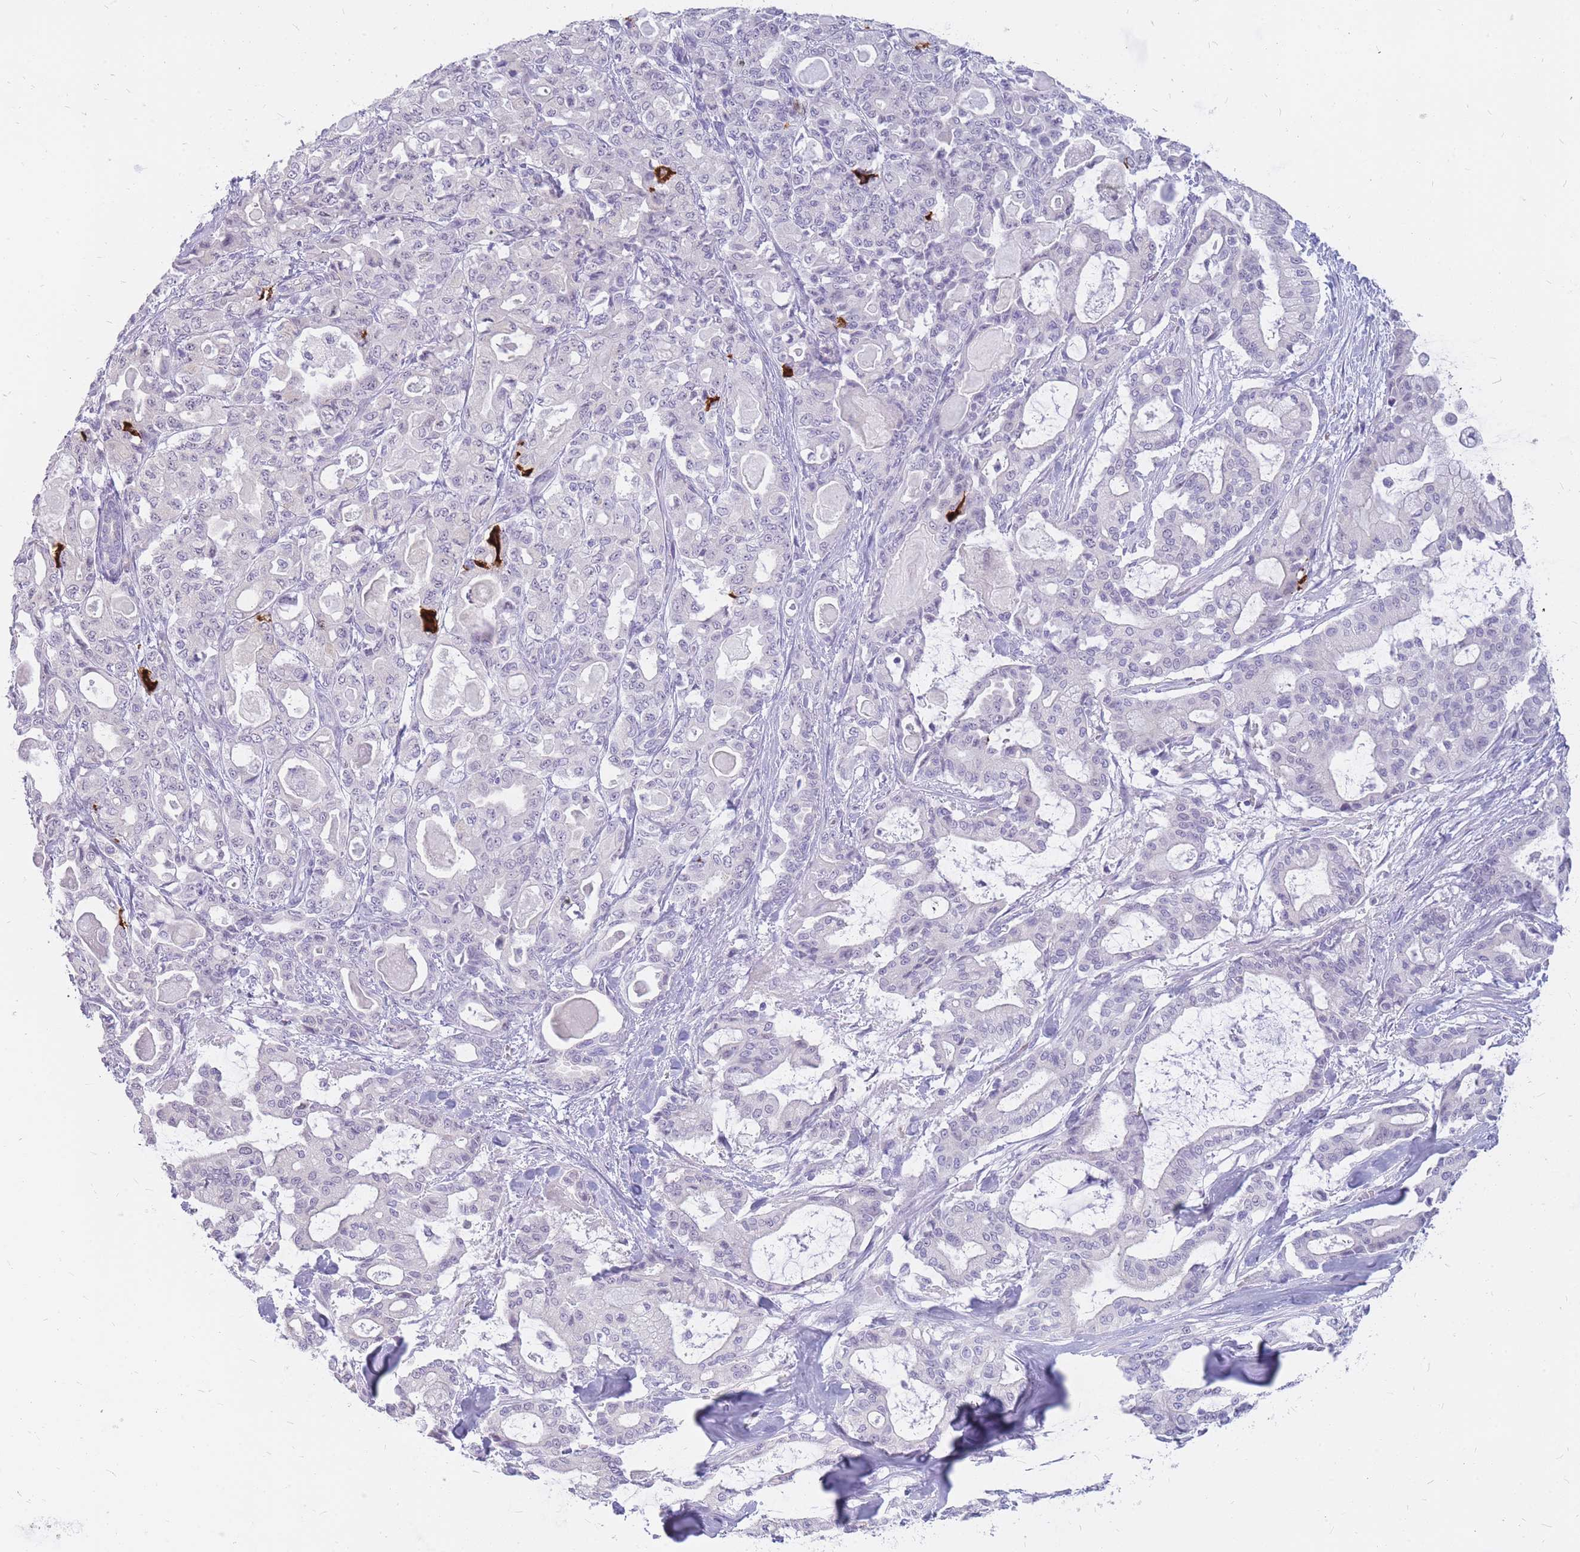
{"staining": {"intensity": "negative", "quantity": "none", "location": "none"}, "tissue": "pancreatic cancer", "cell_type": "Tumor cells", "image_type": "cancer", "snomed": [{"axis": "morphology", "description": "Adenocarcinoma, NOS"}, {"axis": "topography", "description": "Pancreas"}], "caption": "IHC of adenocarcinoma (pancreatic) reveals no staining in tumor cells.", "gene": "INS", "patient": {"sex": "male", "age": 63}}